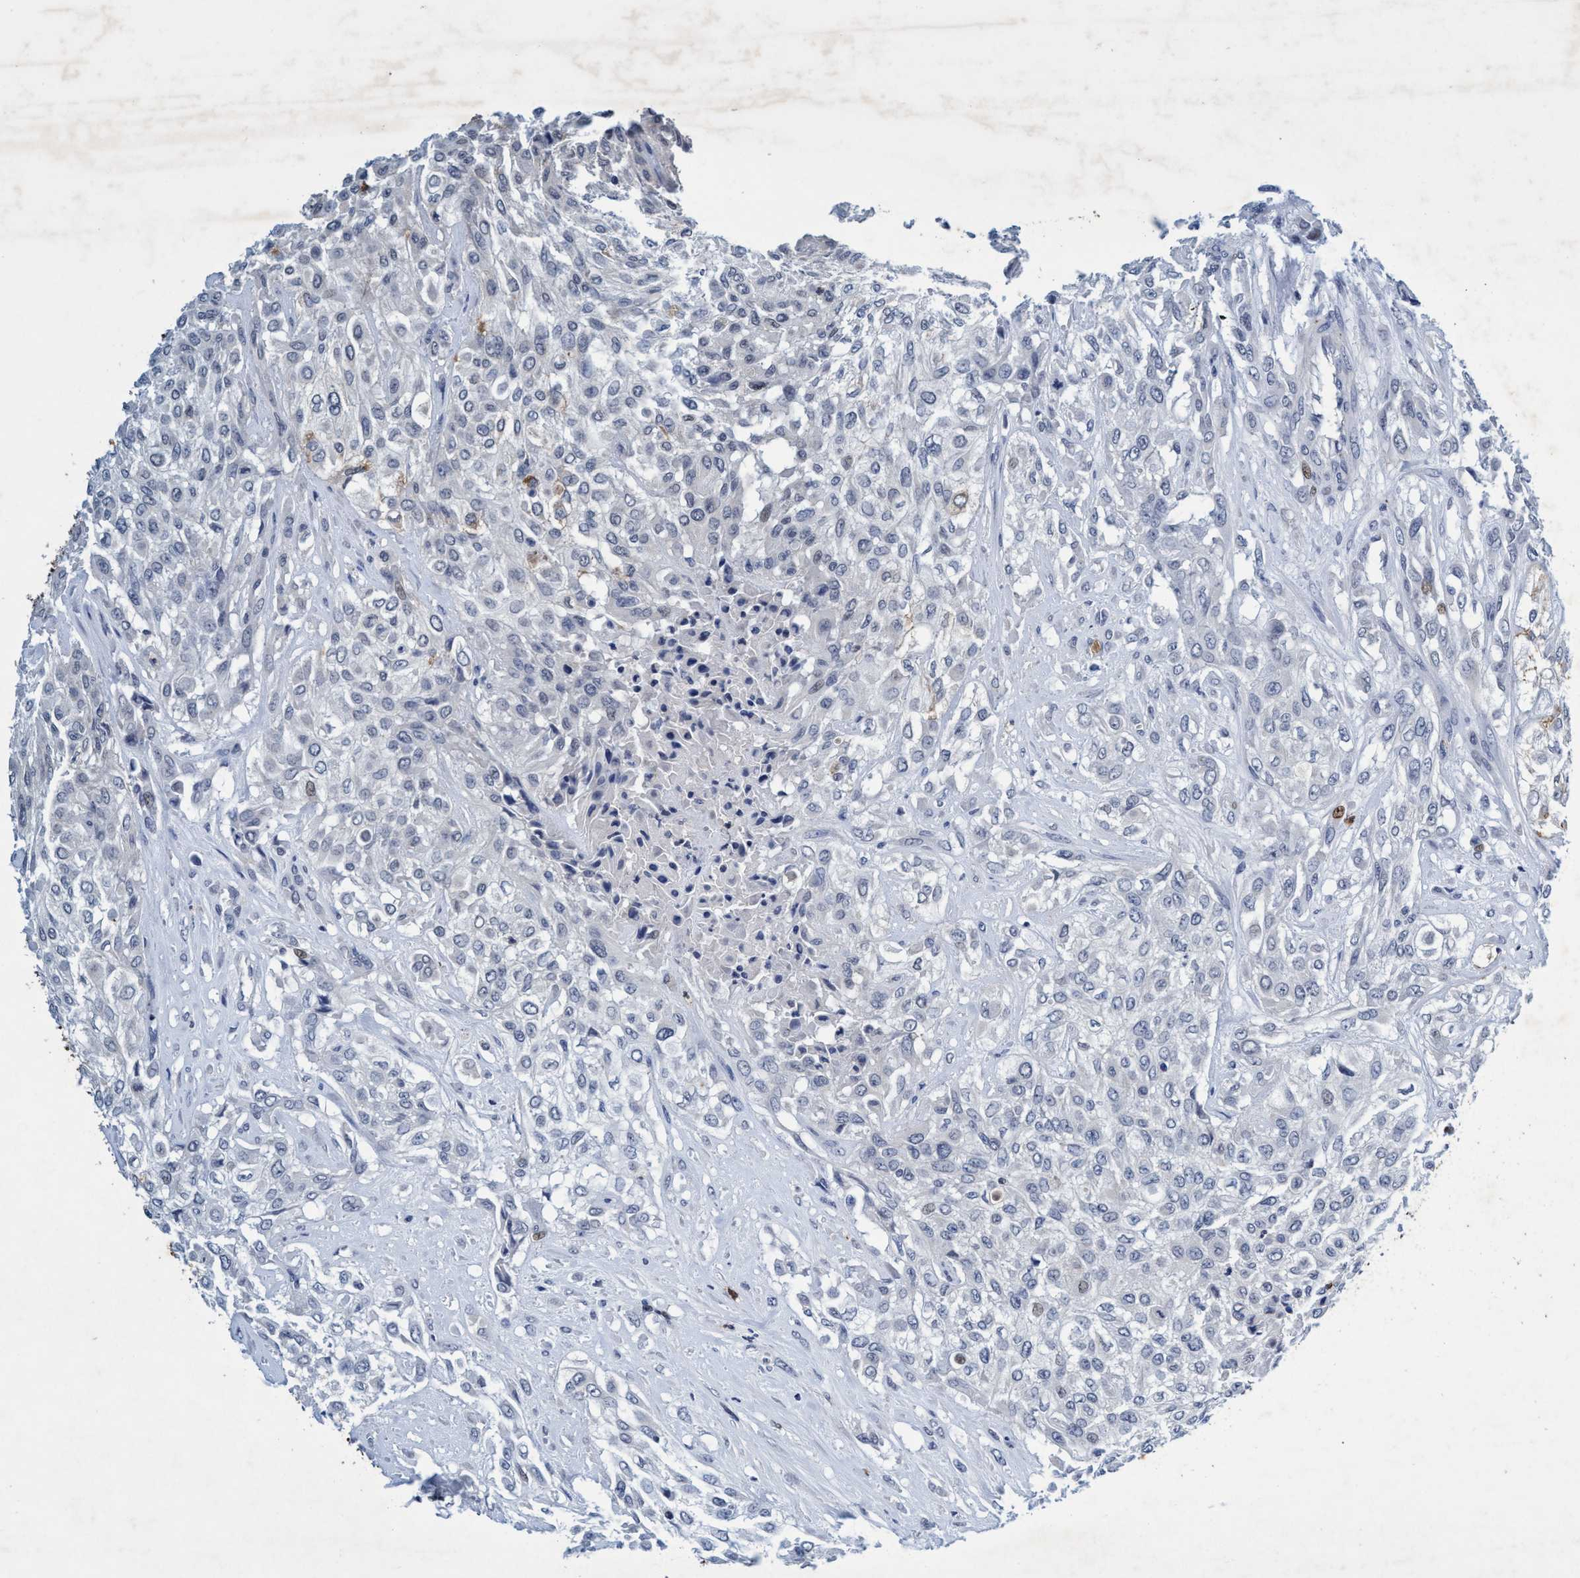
{"staining": {"intensity": "weak", "quantity": "<25%", "location": "nuclear"}, "tissue": "urothelial cancer", "cell_type": "Tumor cells", "image_type": "cancer", "snomed": [{"axis": "morphology", "description": "Urothelial carcinoma, High grade"}, {"axis": "topography", "description": "Urinary bladder"}], "caption": "Histopathology image shows no significant protein positivity in tumor cells of urothelial carcinoma (high-grade).", "gene": "GRB14", "patient": {"sex": "male", "age": 57}}